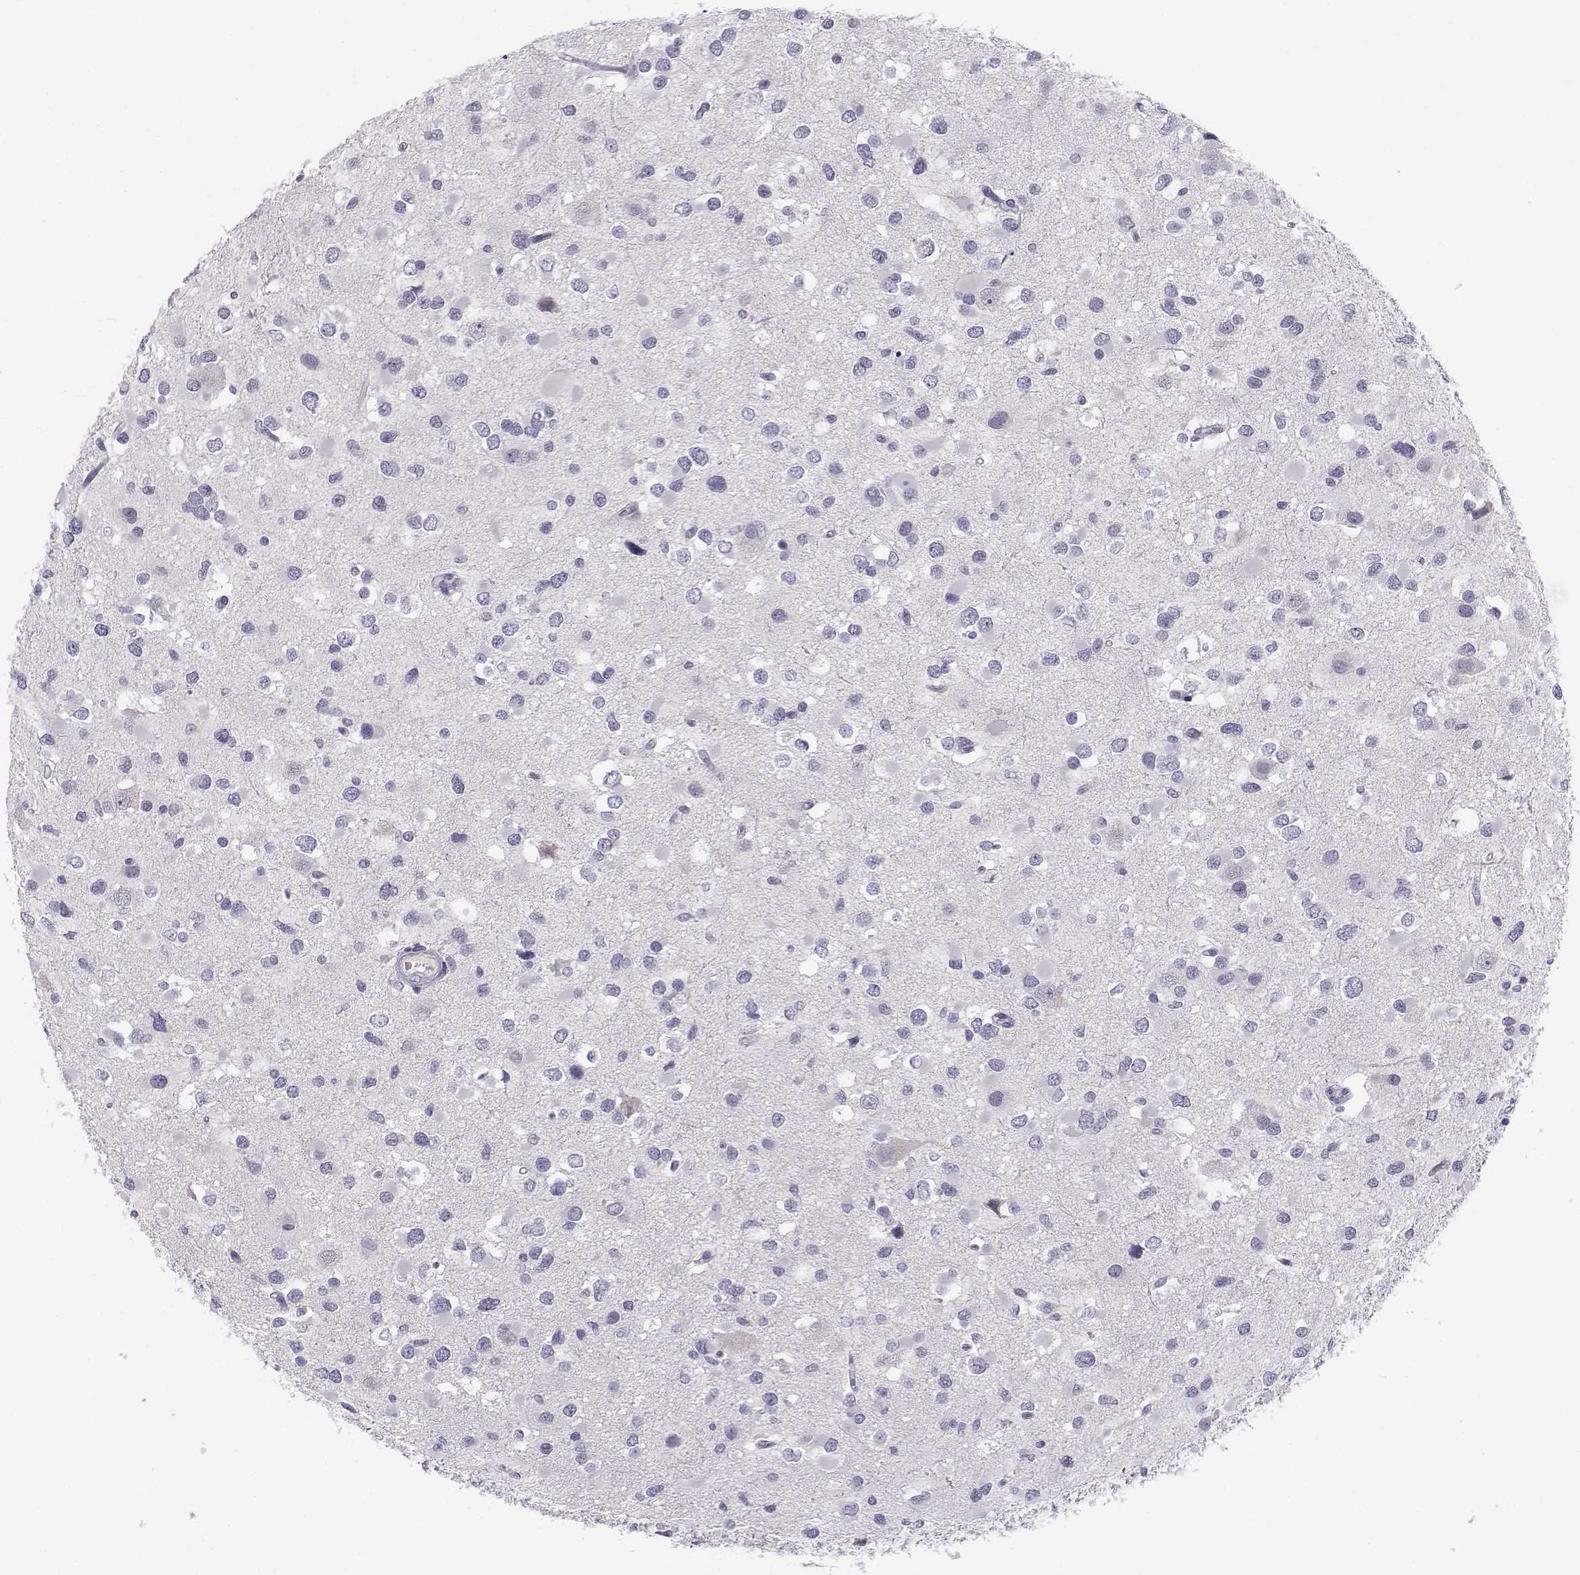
{"staining": {"intensity": "negative", "quantity": "none", "location": "none"}, "tissue": "glioma", "cell_type": "Tumor cells", "image_type": "cancer", "snomed": [{"axis": "morphology", "description": "Glioma, malignant, Low grade"}, {"axis": "topography", "description": "Brain"}], "caption": "Protein analysis of glioma reveals no significant expression in tumor cells.", "gene": "CFAP77", "patient": {"sex": "female", "age": 32}}